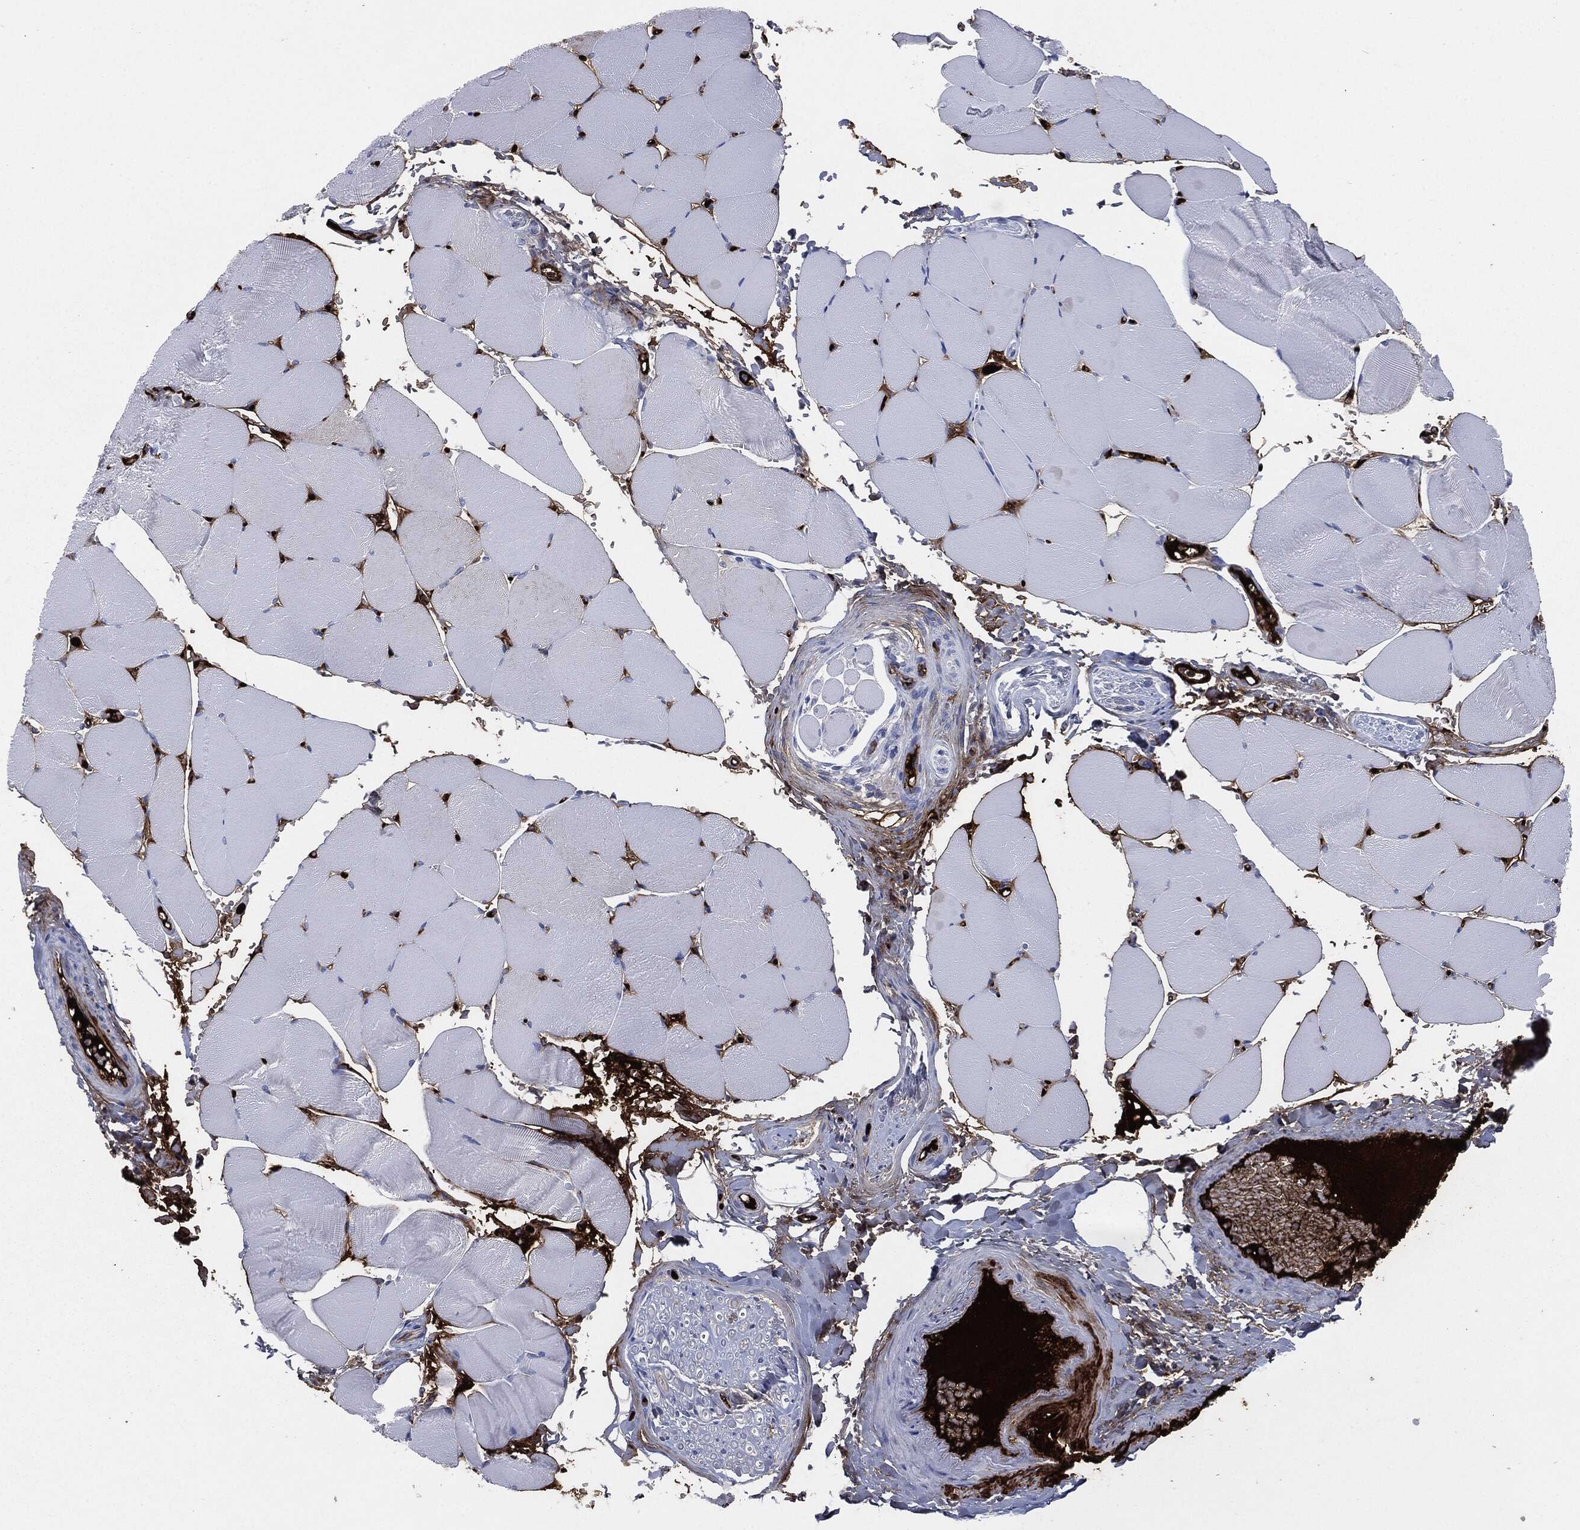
{"staining": {"intensity": "negative", "quantity": "none", "location": "none"}, "tissue": "skeletal muscle", "cell_type": "Myocytes", "image_type": "normal", "snomed": [{"axis": "morphology", "description": "Normal tissue, NOS"}, {"axis": "topography", "description": "Skeletal muscle"}], "caption": "Immunohistochemical staining of normal skeletal muscle reveals no significant positivity in myocytes.", "gene": "APOB", "patient": {"sex": "female", "age": 37}}